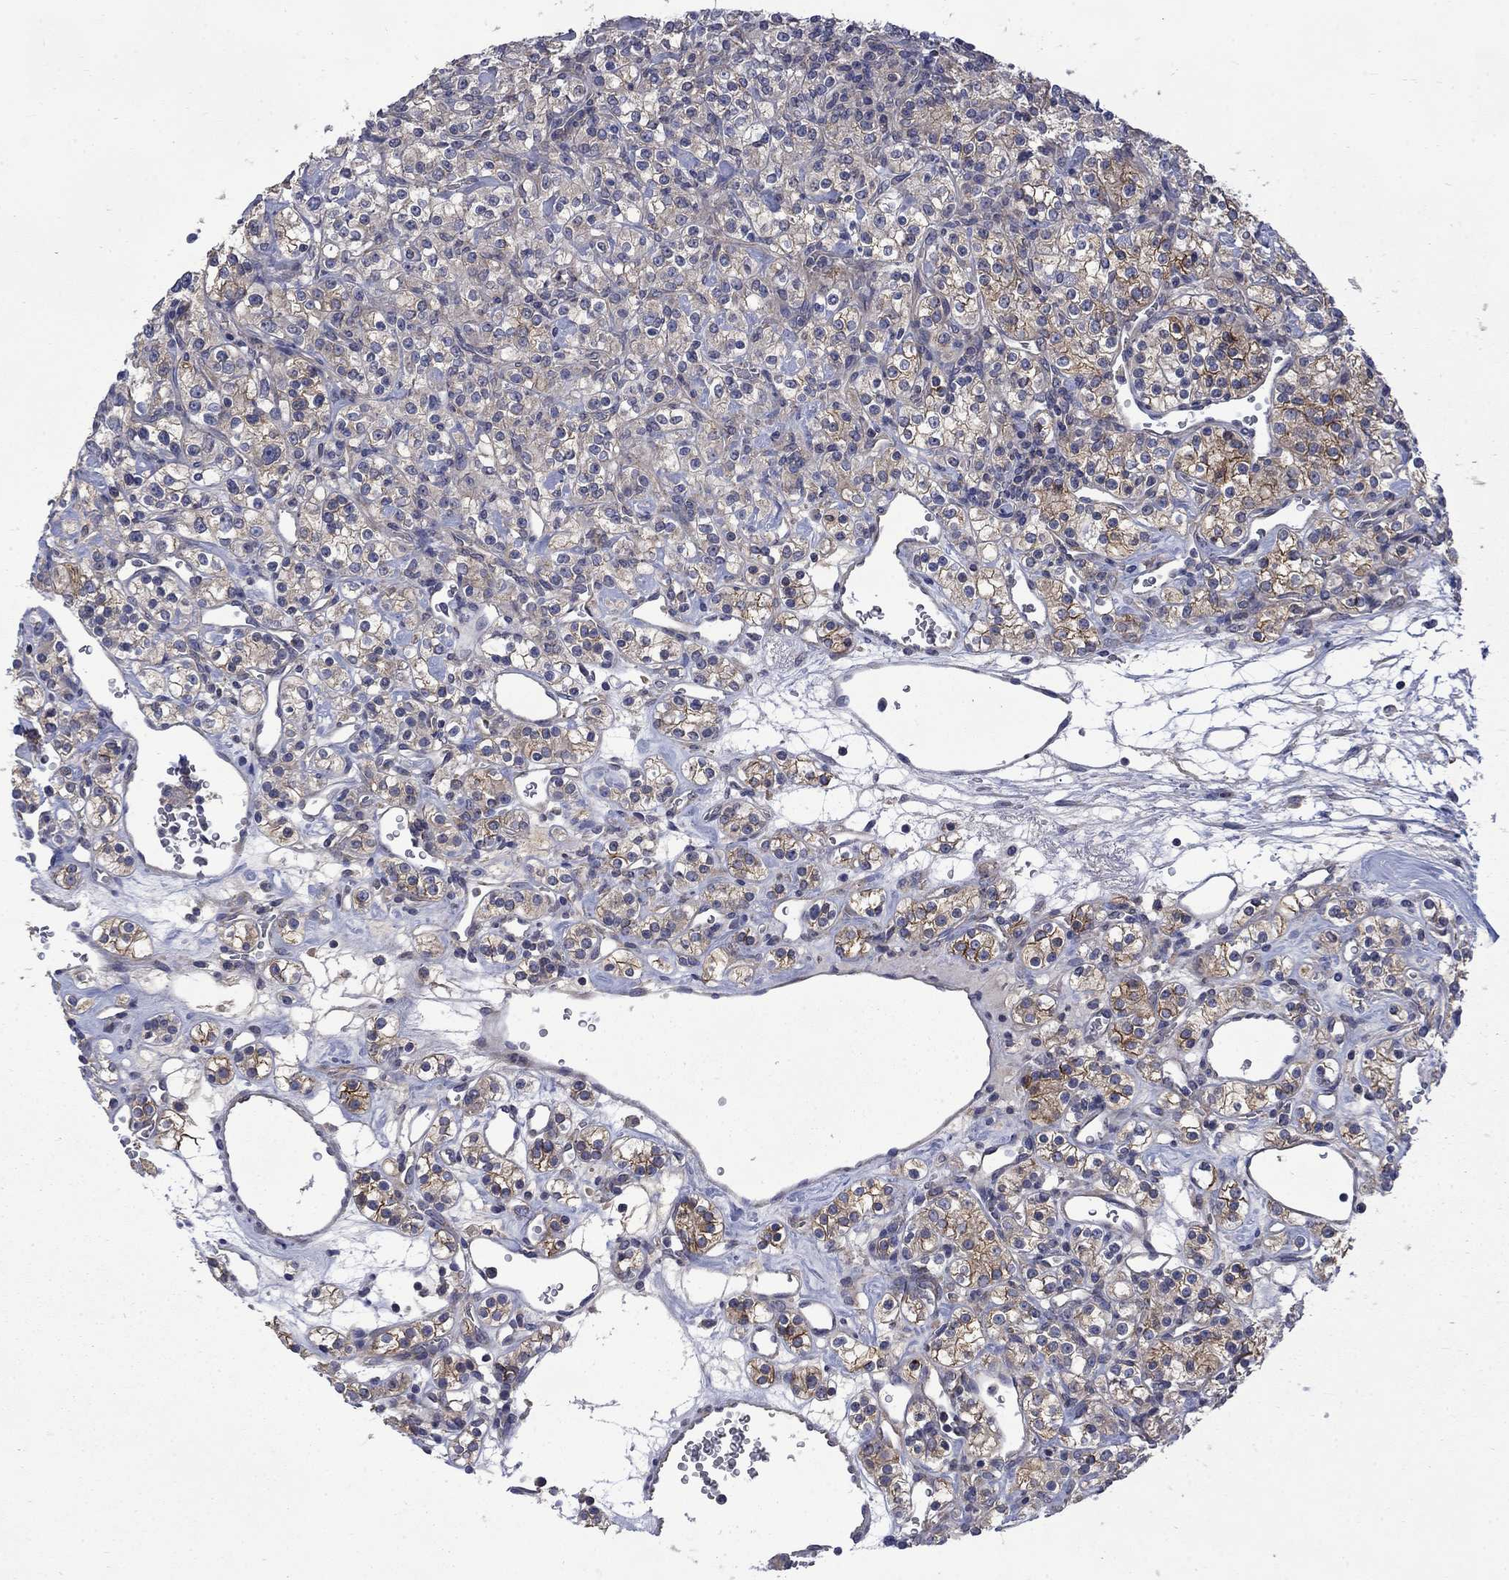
{"staining": {"intensity": "moderate", "quantity": "25%-75%", "location": "cytoplasmic/membranous"}, "tissue": "renal cancer", "cell_type": "Tumor cells", "image_type": "cancer", "snomed": [{"axis": "morphology", "description": "Adenocarcinoma, NOS"}, {"axis": "topography", "description": "Kidney"}], "caption": "A photomicrograph showing moderate cytoplasmic/membranous staining in about 25%-75% of tumor cells in adenocarcinoma (renal), as visualized by brown immunohistochemical staining.", "gene": "HSPA12A", "patient": {"sex": "male", "age": 77}}